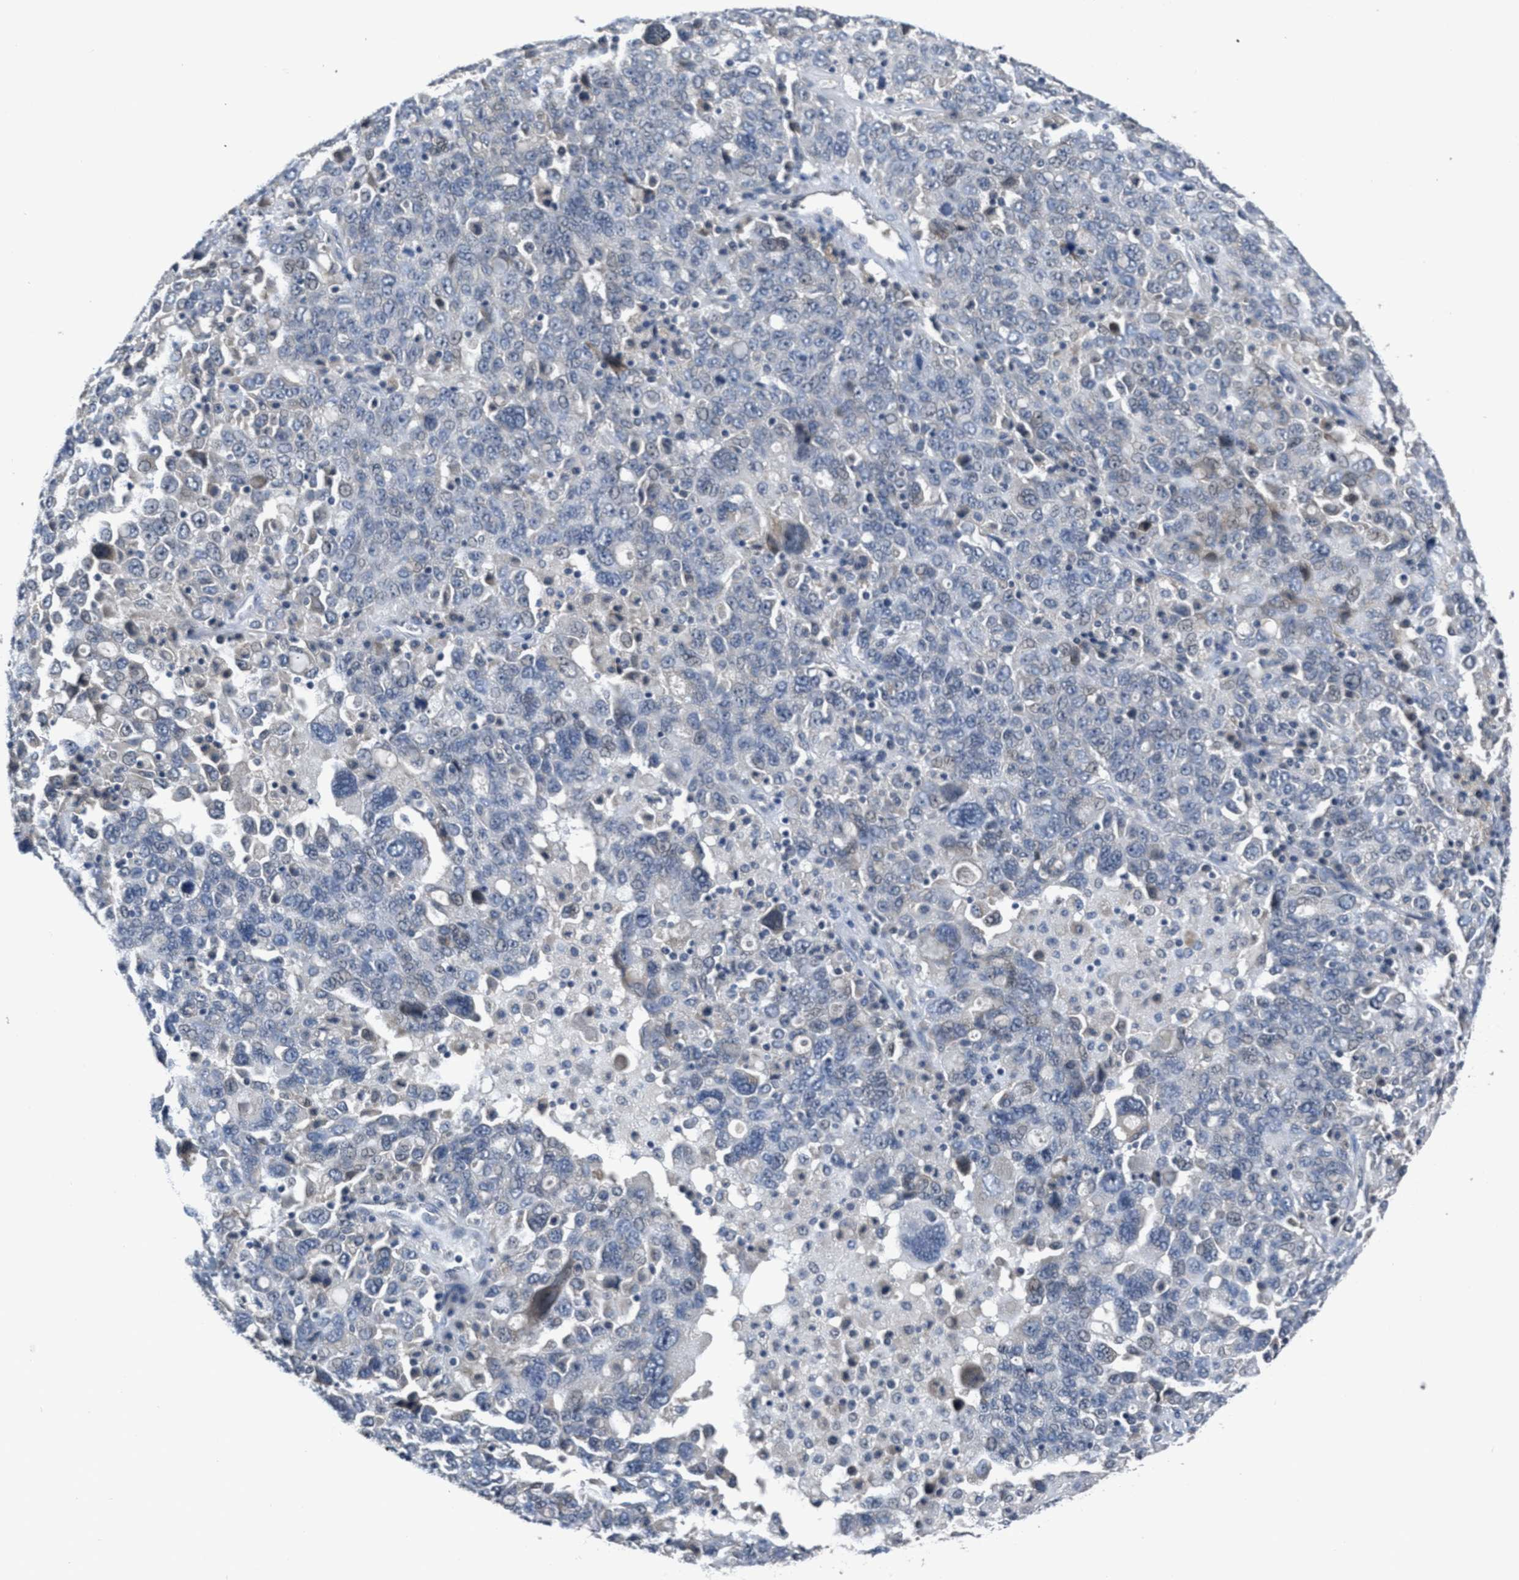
{"staining": {"intensity": "negative", "quantity": "none", "location": "none"}, "tissue": "ovarian cancer", "cell_type": "Tumor cells", "image_type": "cancer", "snomed": [{"axis": "morphology", "description": "Carcinoma, endometroid"}, {"axis": "topography", "description": "Ovary"}], "caption": "This is an immunohistochemistry photomicrograph of ovarian cancer (endometroid carcinoma). There is no staining in tumor cells.", "gene": "ANGPT1", "patient": {"sex": "female", "age": 62}}